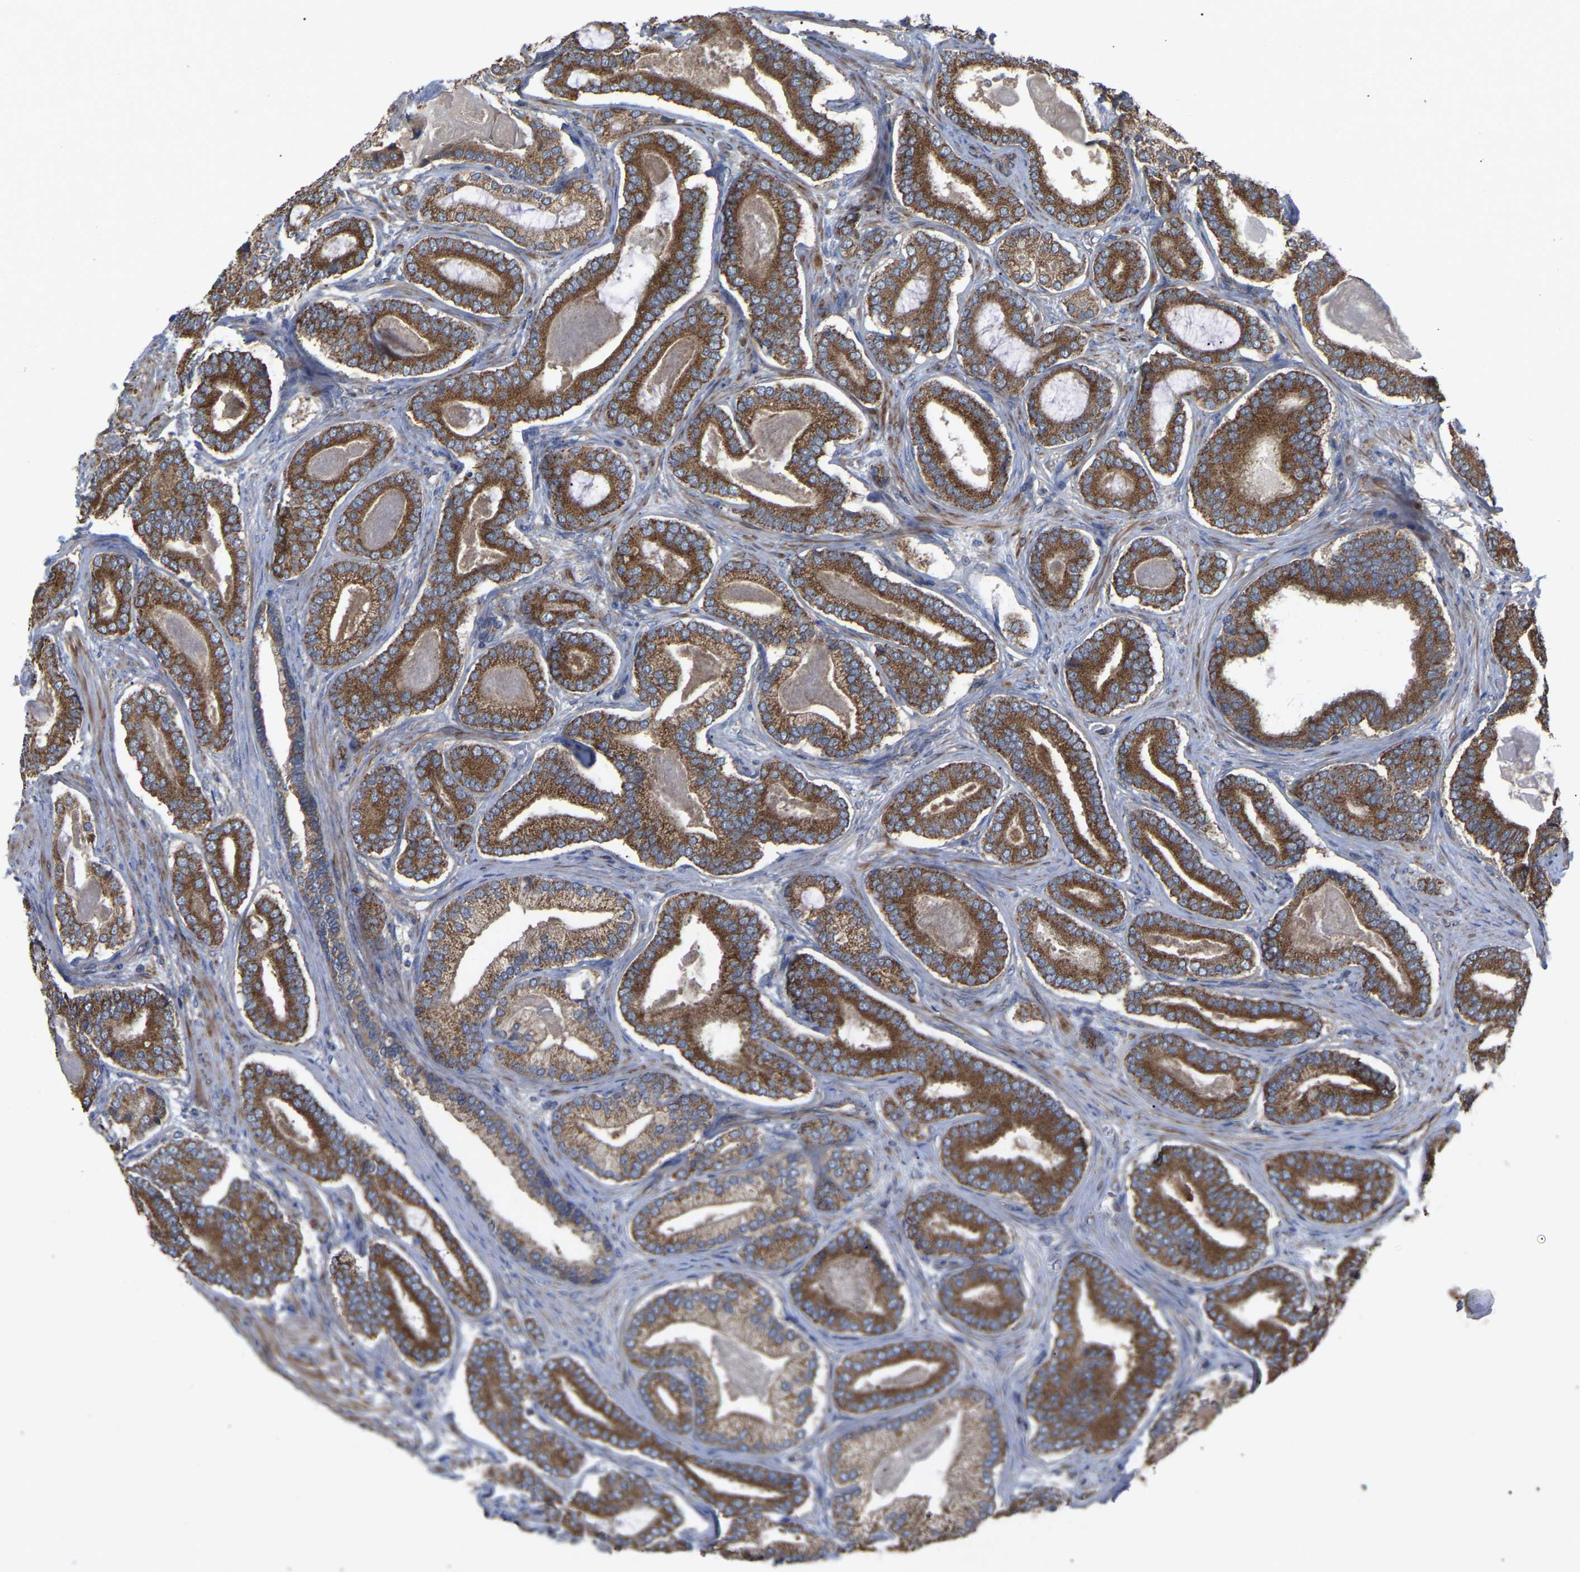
{"staining": {"intensity": "moderate", "quantity": ">75%", "location": "cytoplasmic/membranous"}, "tissue": "prostate cancer", "cell_type": "Tumor cells", "image_type": "cancer", "snomed": [{"axis": "morphology", "description": "Adenocarcinoma, High grade"}, {"axis": "topography", "description": "Prostate"}], "caption": "DAB immunohistochemical staining of human adenocarcinoma (high-grade) (prostate) displays moderate cytoplasmic/membranous protein expression in approximately >75% of tumor cells.", "gene": "GCC1", "patient": {"sex": "male", "age": 60}}